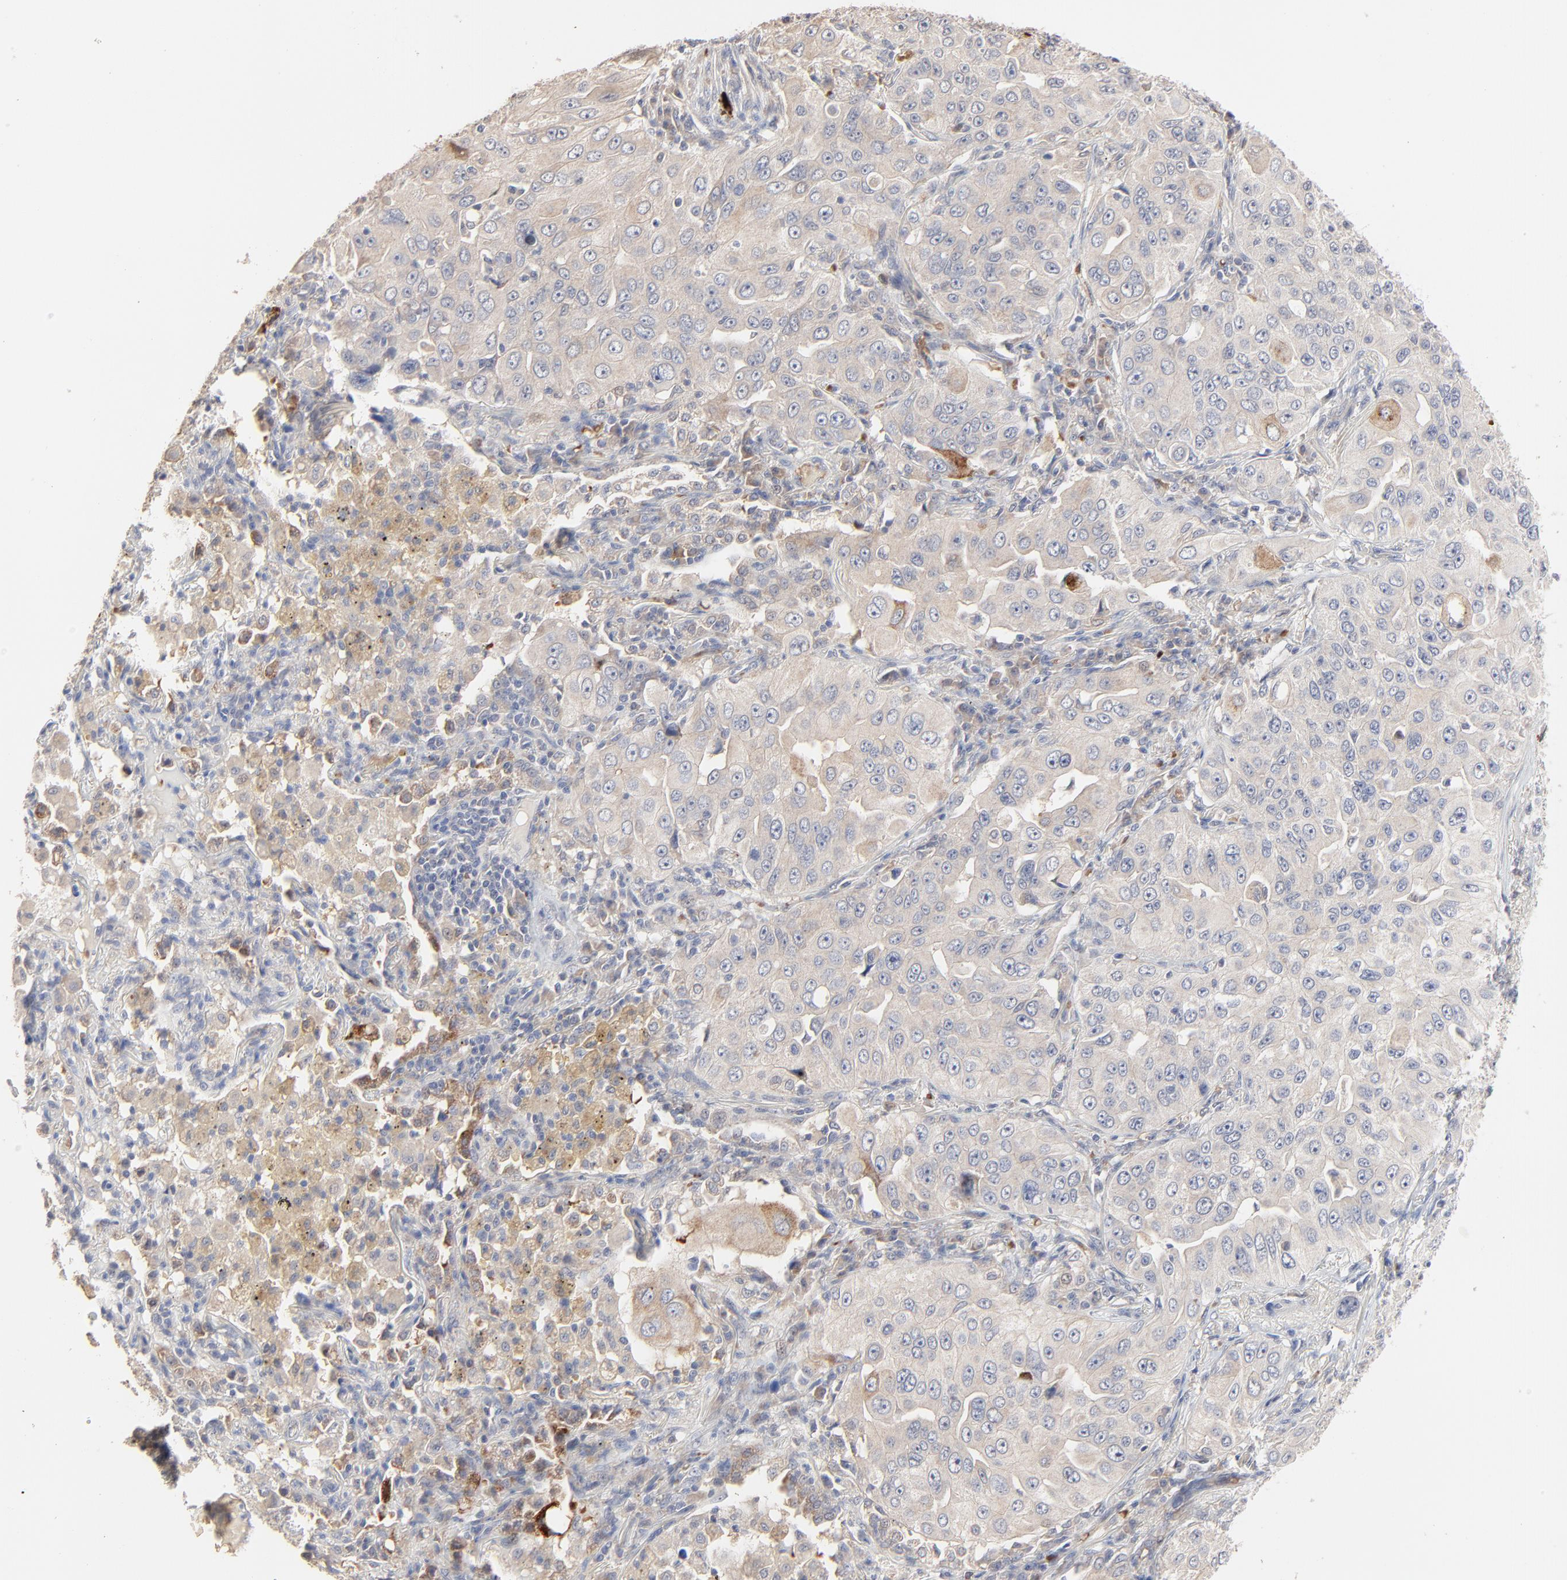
{"staining": {"intensity": "moderate", "quantity": ">75%", "location": "cytoplasmic/membranous"}, "tissue": "lung cancer", "cell_type": "Tumor cells", "image_type": "cancer", "snomed": [{"axis": "morphology", "description": "Adenocarcinoma, NOS"}, {"axis": "topography", "description": "Lung"}], "caption": "Tumor cells display medium levels of moderate cytoplasmic/membranous expression in approximately >75% of cells in lung cancer (adenocarcinoma).", "gene": "FANCB", "patient": {"sex": "male", "age": 84}}